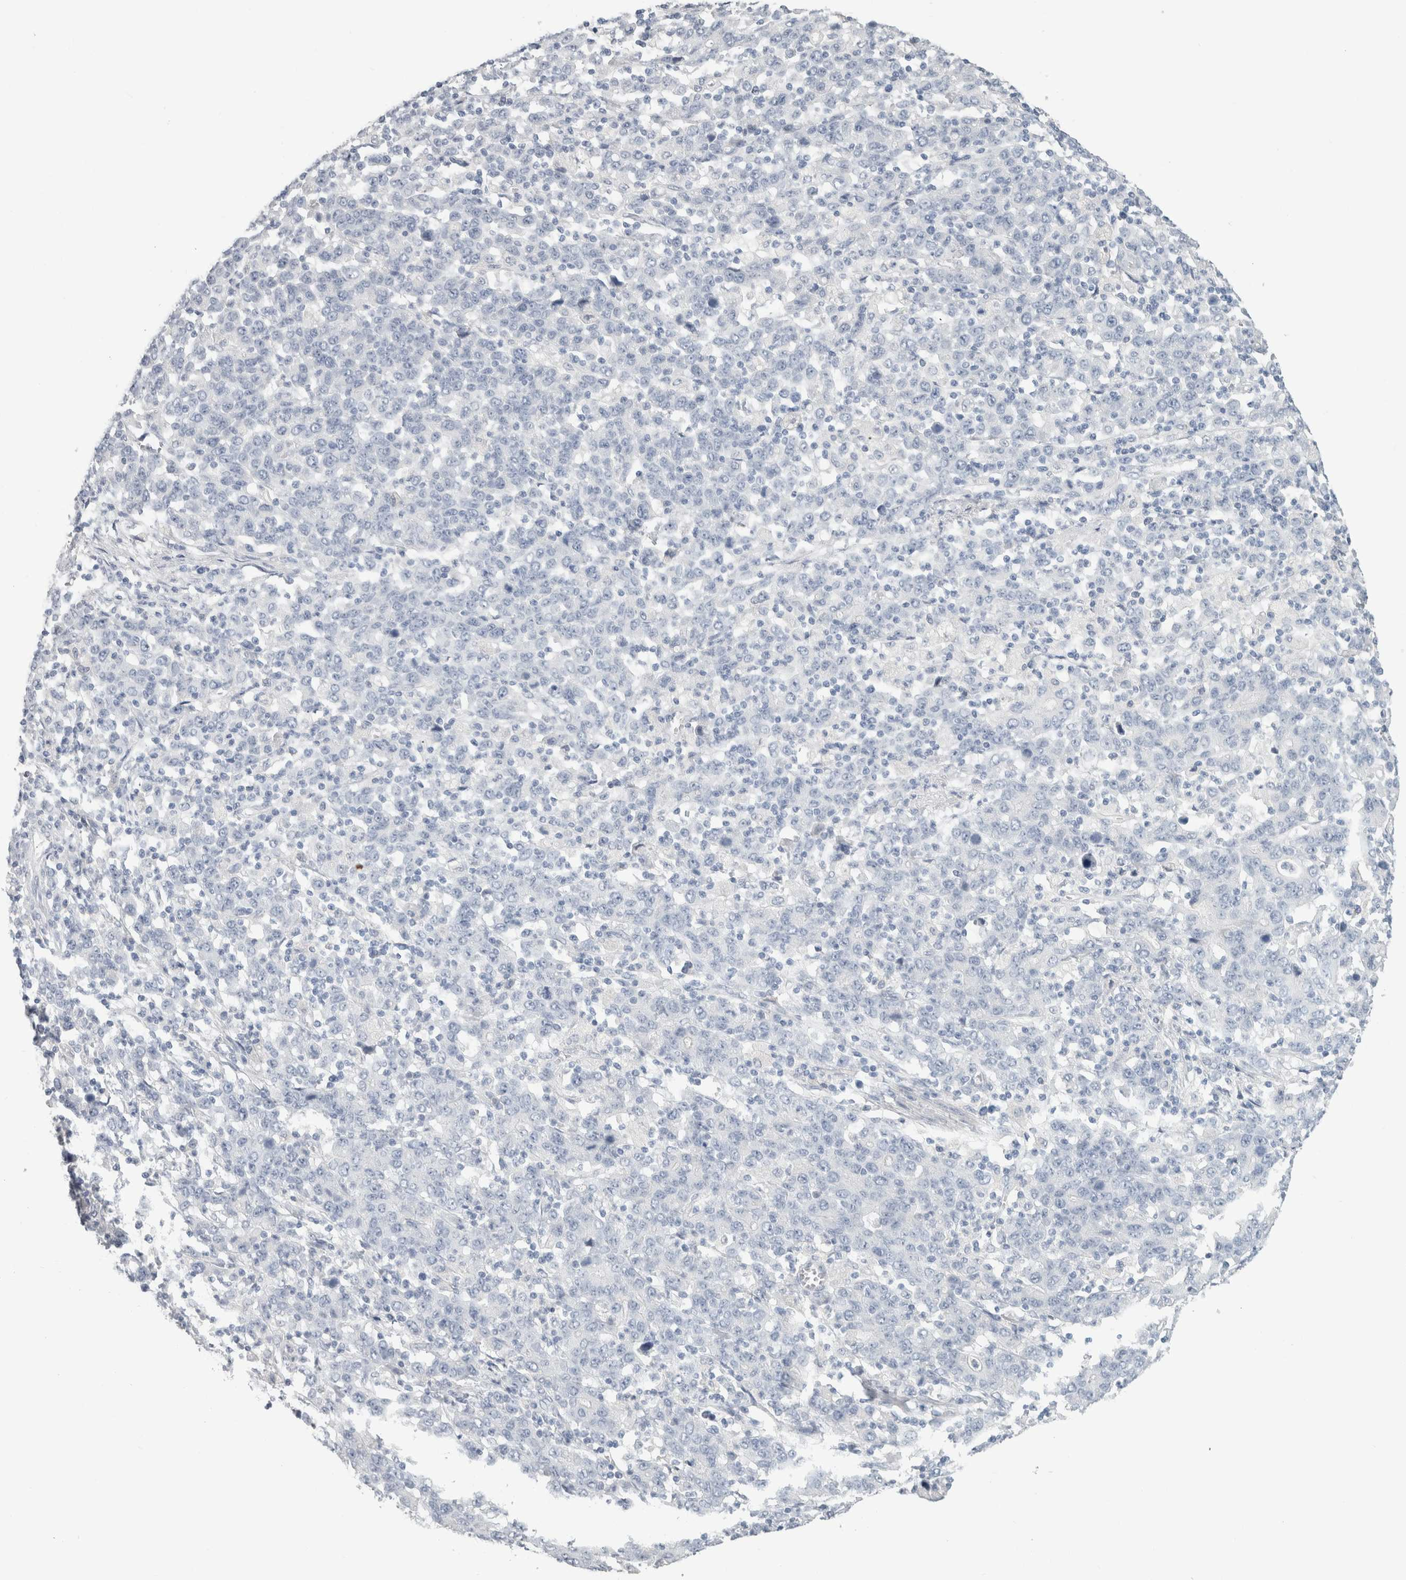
{"staining": {"intensity": "negative", "quantity": "none", "location": "none"}, "tissue": "stomach cancer", "cell_type": "Tumor cells", "image_type": "cancer", "snomed": [{"axis": "morphology", "description": "Adenocarcinoma, NOS"}, {"axis": "topography", "description": "Stomach, upper"}], "caption": "A high-resolution micrograph shows immunohistochemistry (IHC) staining of adenocarcinoma (stomach), which exhibits no significant positivity in tumor cells.", "gene": "SLC6A1", "patient": {"sex": "male", "age": 69}}